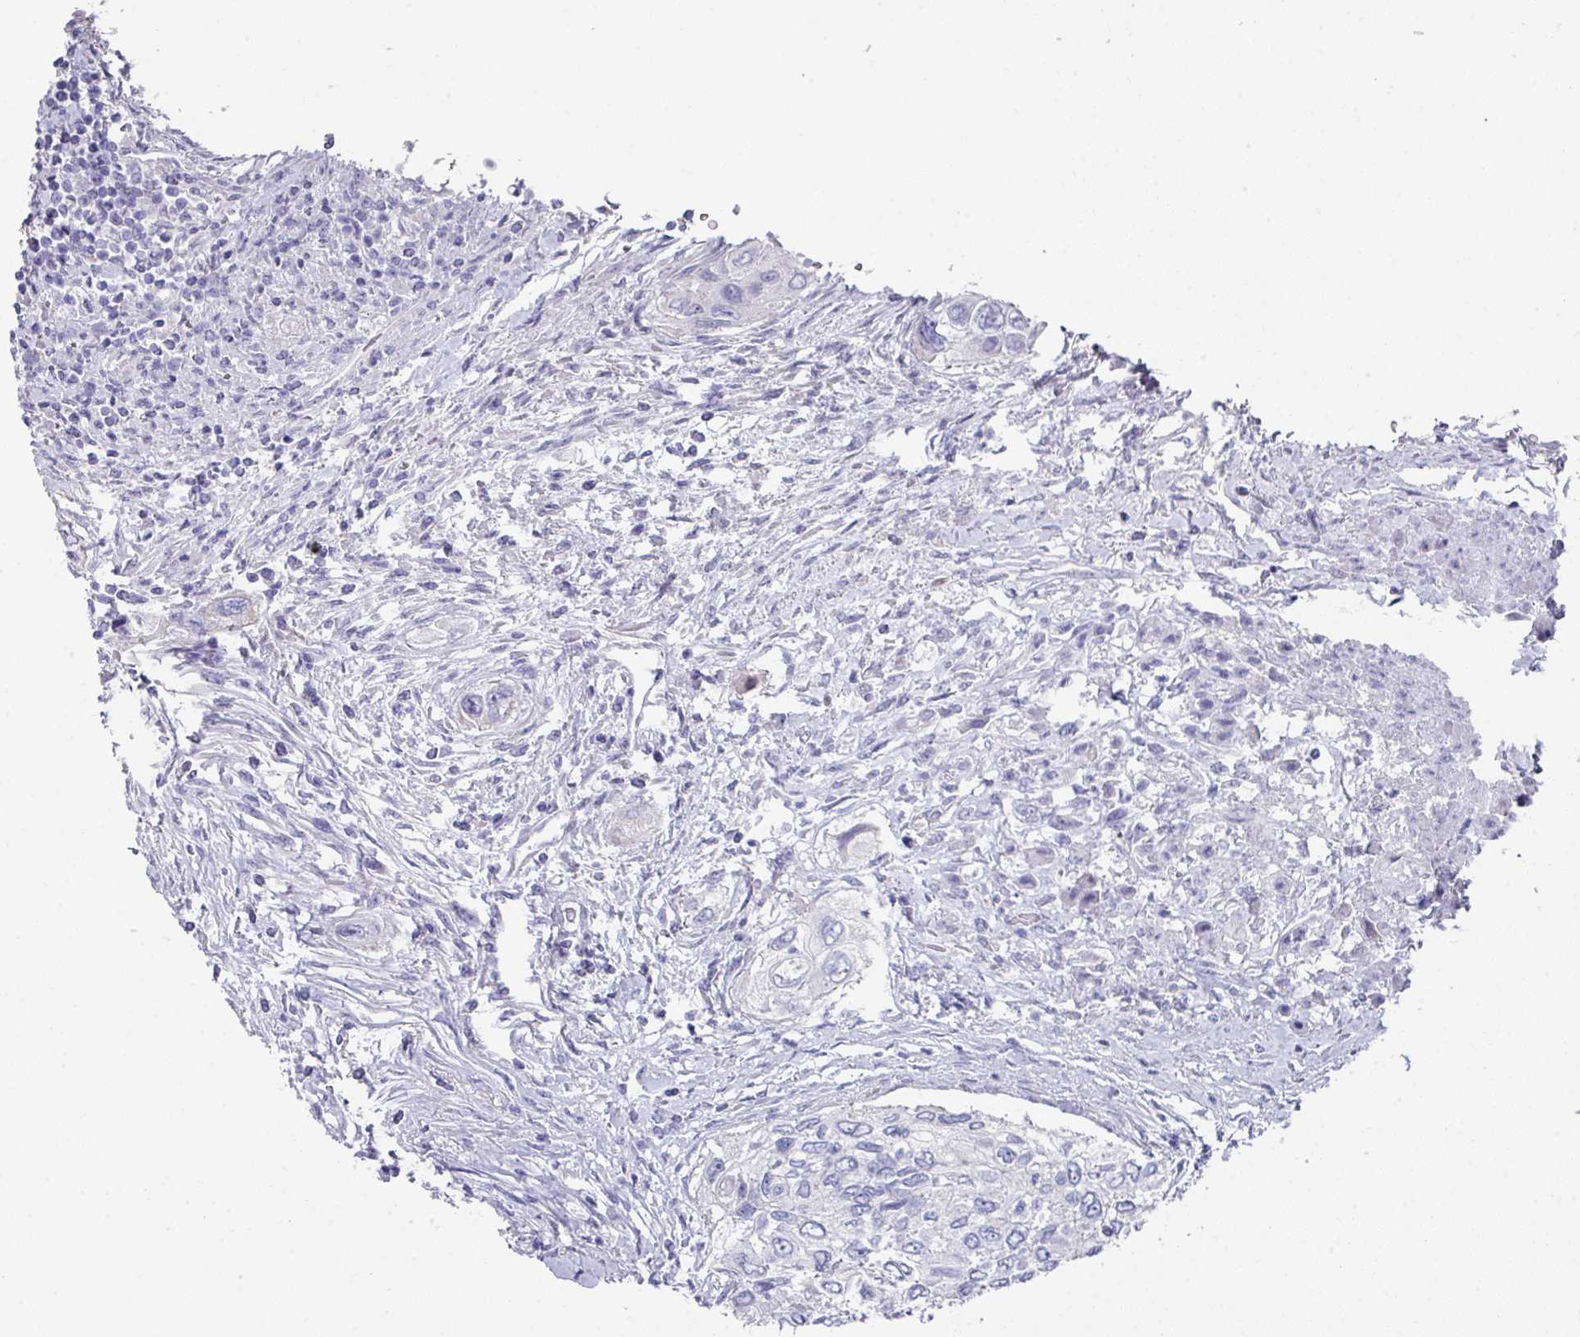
{"staining": {"intensity": "negative", "quantity": "none", "location": "none"}, "tissue": "urothelial cancer", "cell_type": "Tumor cells", "image_type": "cancer", "snomed": [{"axis": "morphology", "description": "Urothelial carcinoma, High grade"}, {"axis": "topography", "description": "Urinary bladder"}], "caption": "The micrograph shows no significant positivity in tumor cells of high-grade urothelial carcinoma.", "gene": "PEX10", "patient": {"sex": "female", "age": 60}}